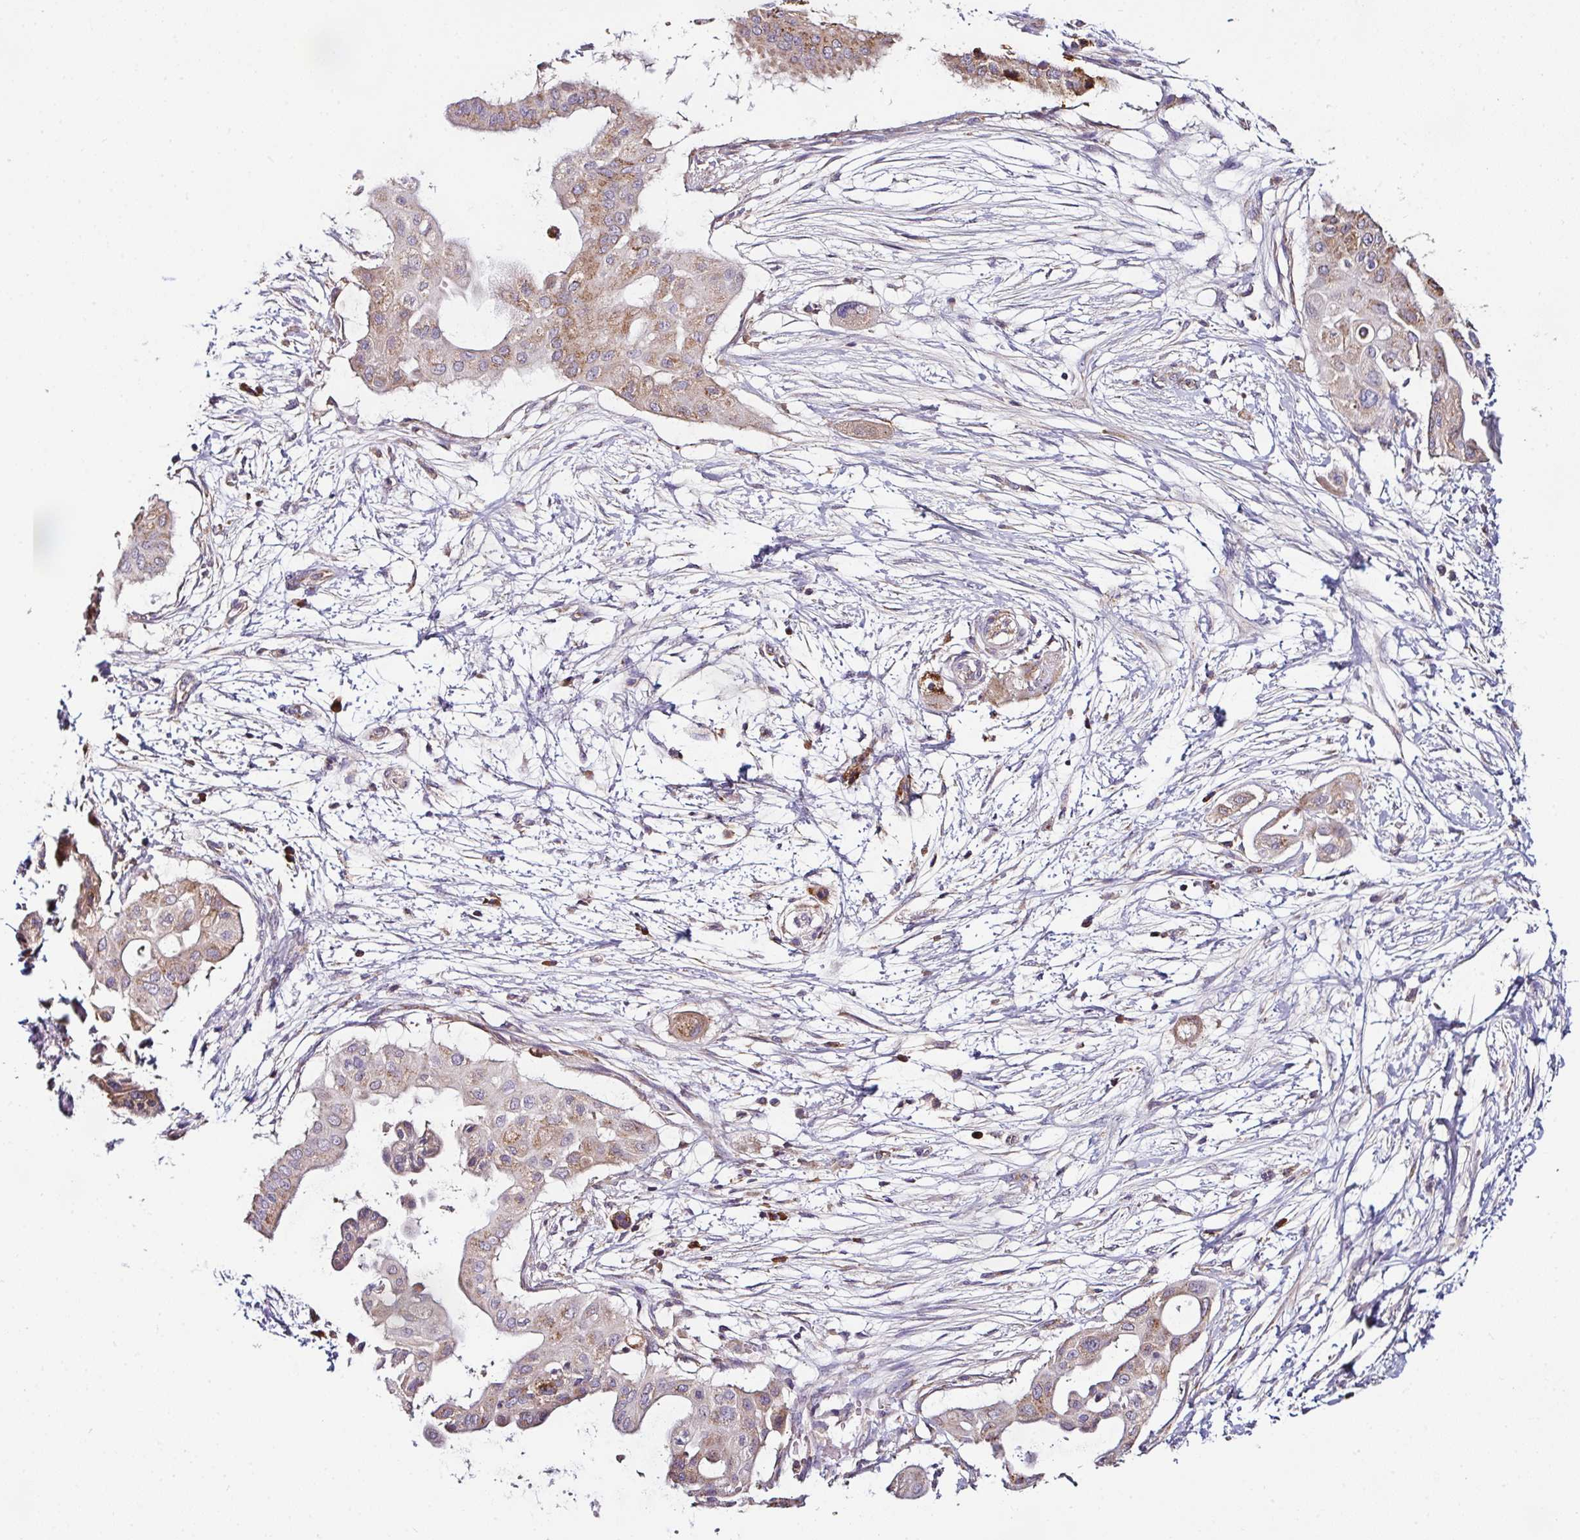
{"staining": {"intensity": "moderate", "quantity": "25%-75%", "location": "cytoplasmic/membranous"}, "tissue": "pancreatic cancer", "cell_type": "Tumor cells", "image_type": "cancer", "snomed": [{"axis": "morphology", "description": "Adenocarcinoma, NOS"}, {"axis": "topography", "description": "Pancreas"}], "caption": "Human pancreatic cancer (adenocarcinoma) stained for a protein (brown) exhibits moderate cytoplasmic/membranous positive expression in about 25%-75% of tumor cells.", "gene": "CPD", "patient": {"sex": "male", "age": 68}}